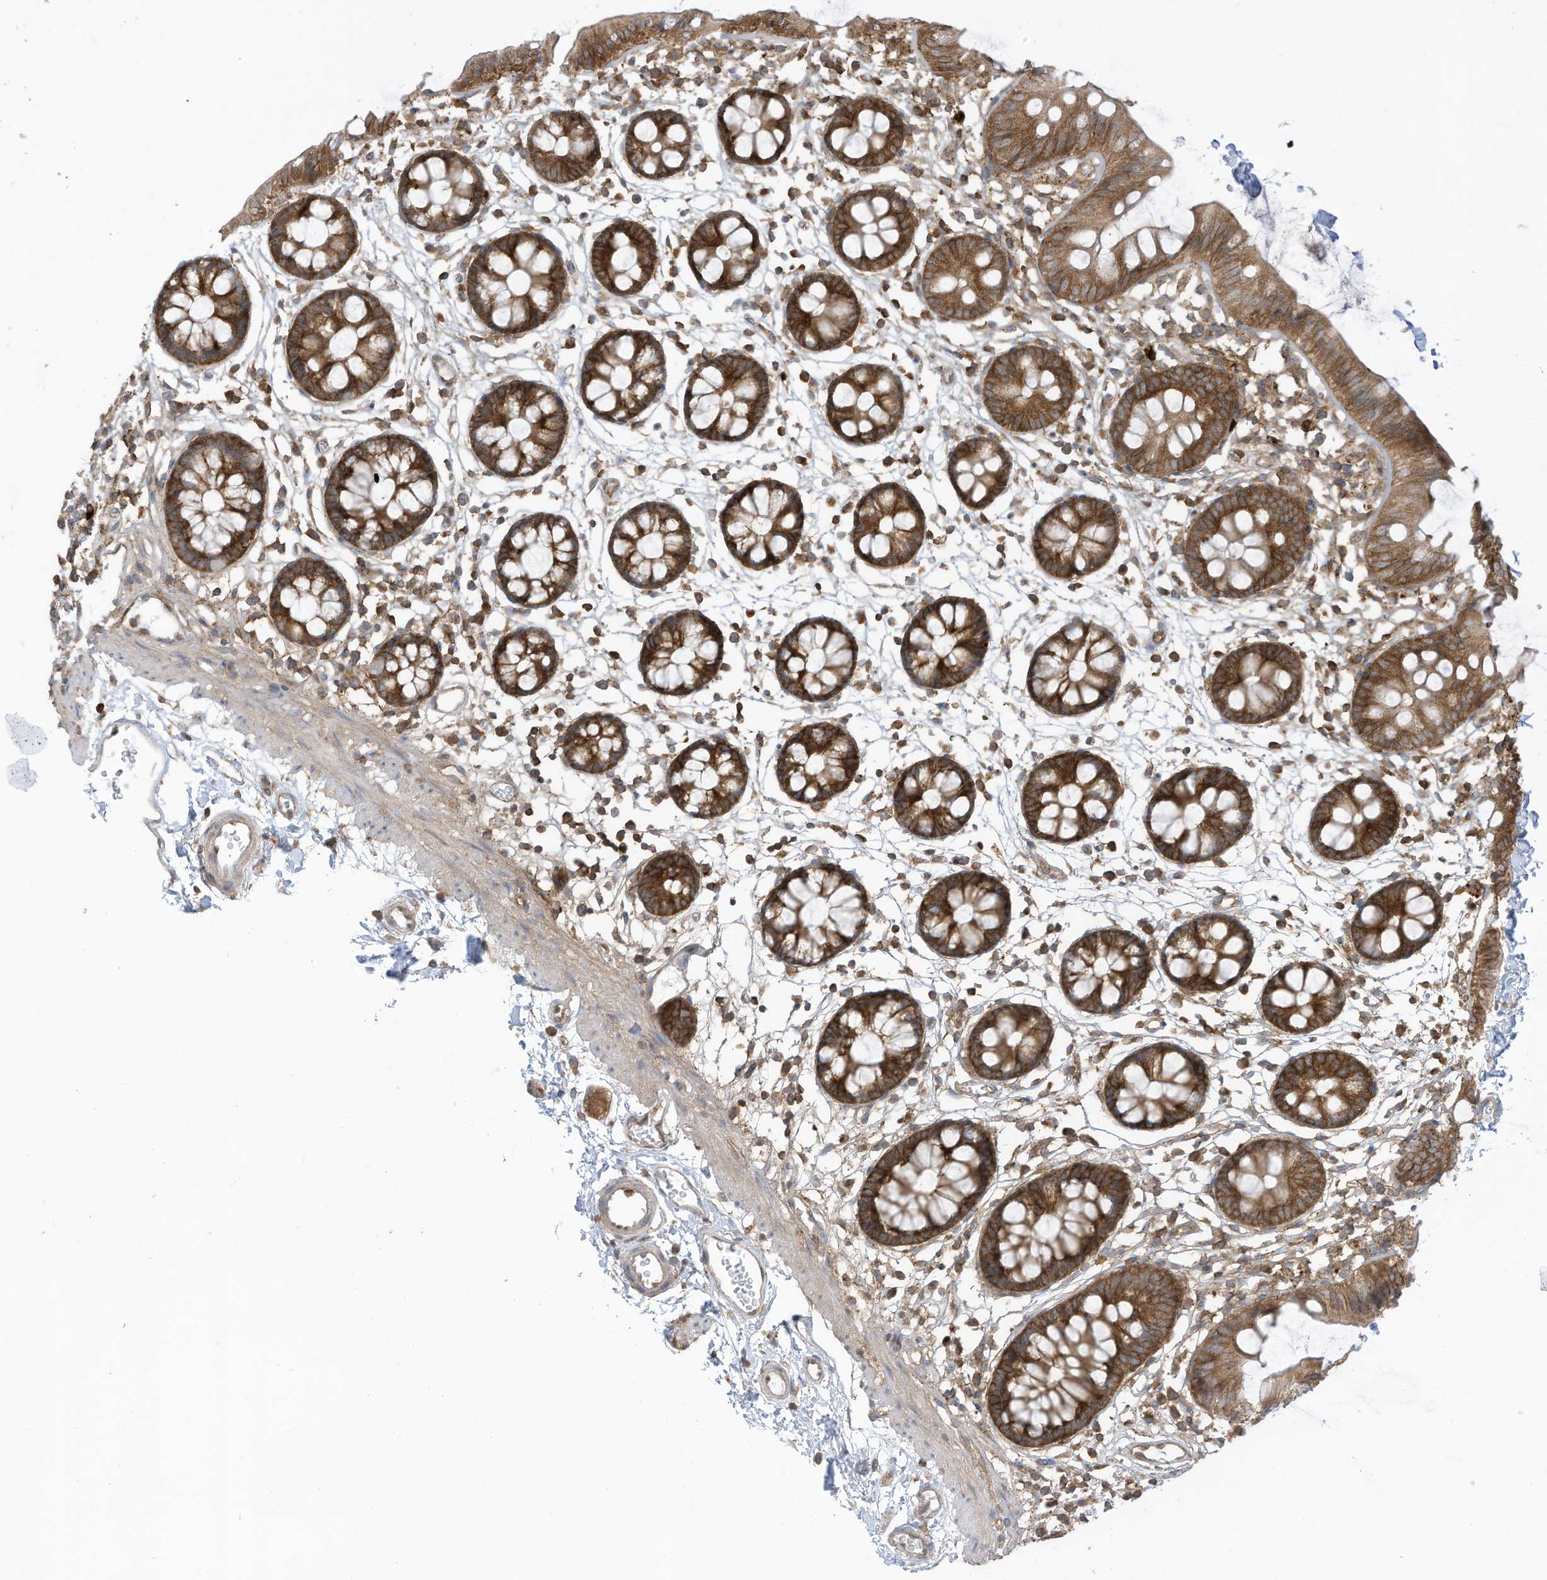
{"staining": {"intensity": "moderate", "quantity": ">75%", "location": "cytoplasmic/membranous"}, "tissue": "colon", "cell_type": "Endothelial cells", "image_type": "normal", "snomed": [{"axis": "morphology", "description": "Normal tissue, NOS"}, {"axis": "topography", "description": "Colon"}], "caption": "High-magnification brightfield microscopy of benign colon stained with DAB (brown) and counterstained with hematoxylin (blue). endothelial cells exhibit moderate cytoplasmic/membranous expression is identified in approximately>75% of cells. (brown staining indicates protein expression, while blue staining denotes nuclei).", "gene": "REPS1", "patient": {"sex": "male", "age": 56}}